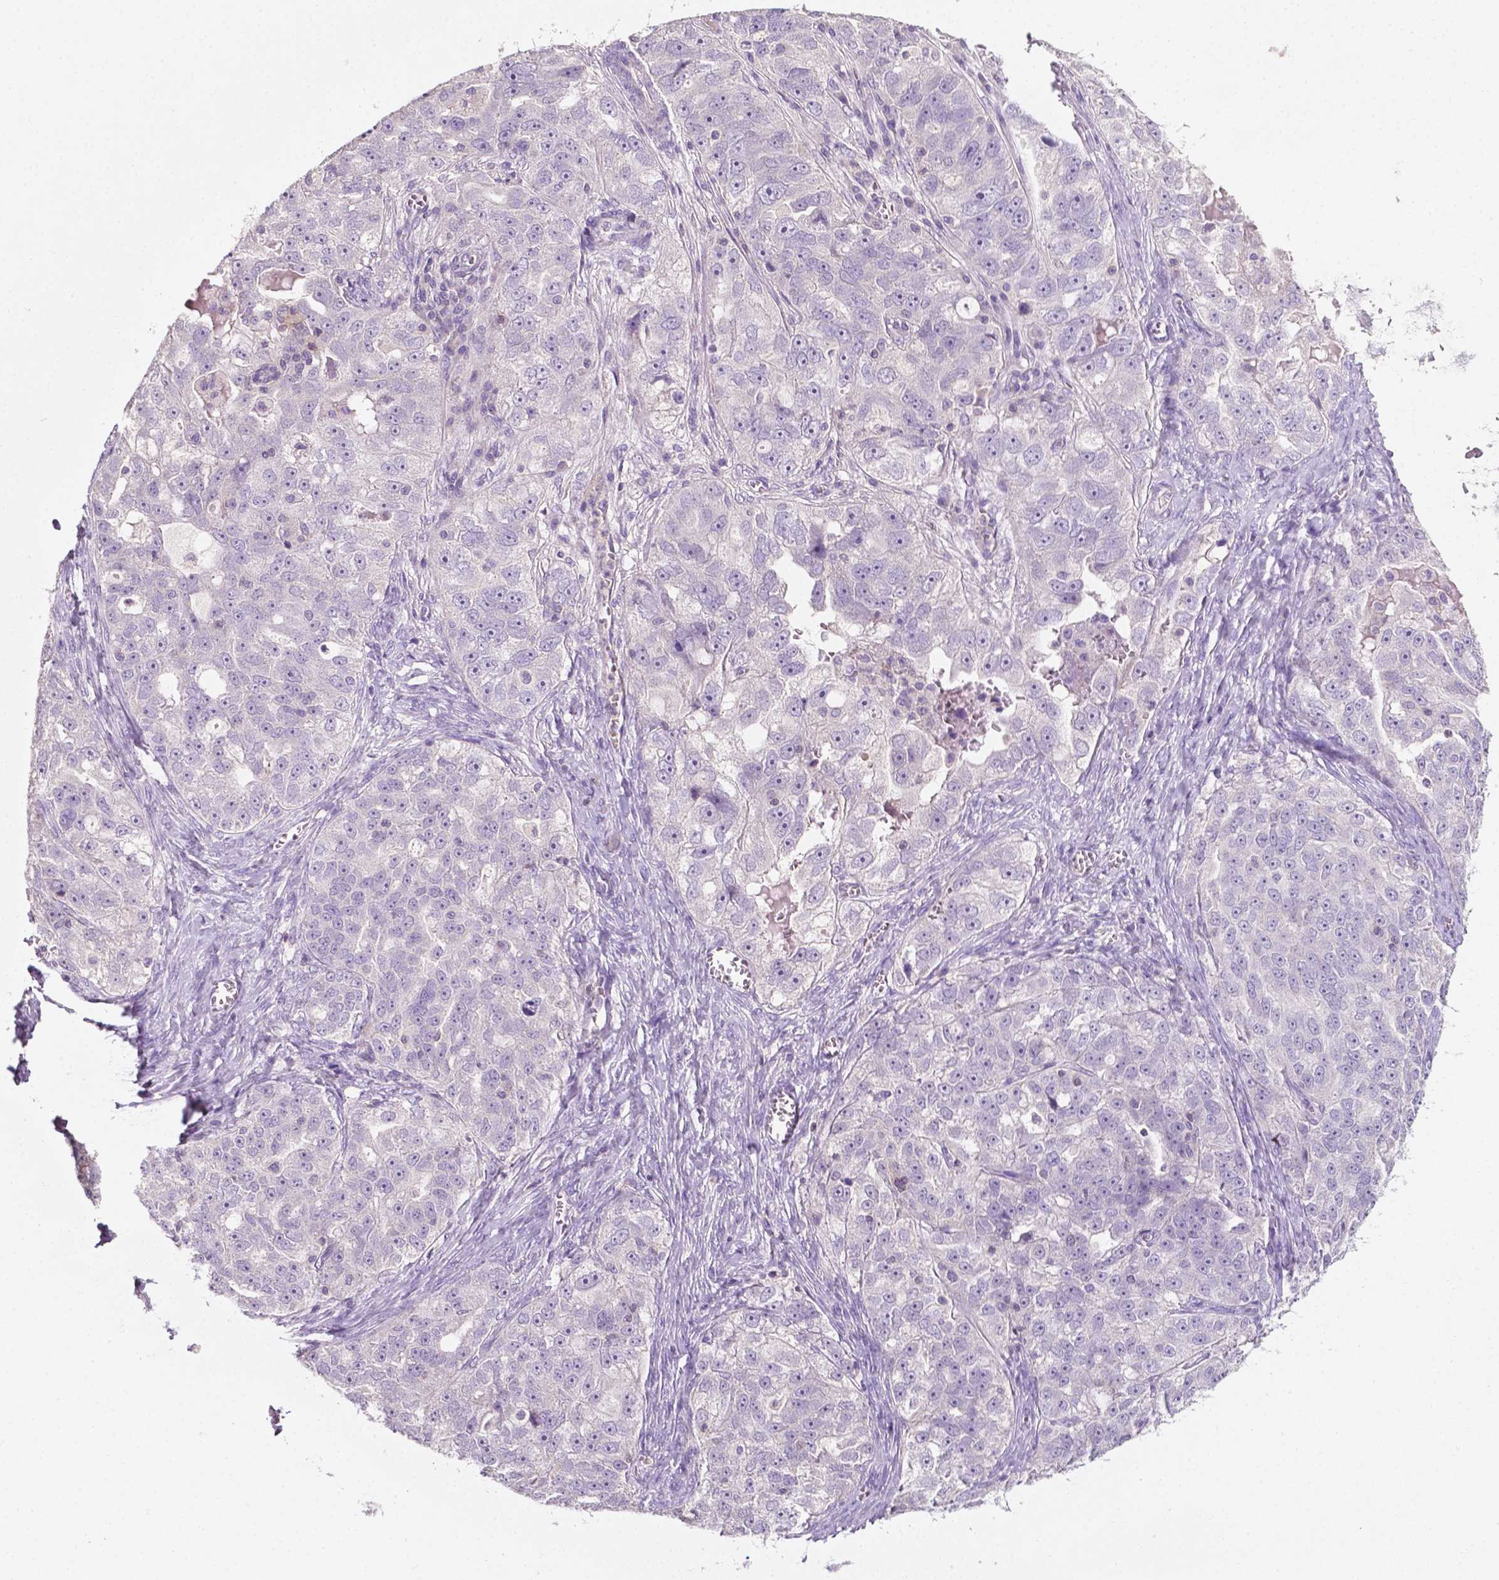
{"staining": {"intensity": "negative", "quantity": "none", "location": "none"}, "tissue": "ovarian cancer", "cell_type": "Tumor cells", "image_type": "cancer", "snomed": [{"axis": "morphology", "description": "Cystadenocarcinoma, serous, NOS"}, {"axis": "topography", "description": "Ovary"}], "caption": "IHC photomicrograph of neoplastic tissue: human ovarian cancer (serous cystadenocarcinoma) stained with DAB (3,3'-diaminobenzidine) reveals no significant protein staining in tumor cells.", "gene": "EGFR", "patient": {"sex": "female", "age": 51}}